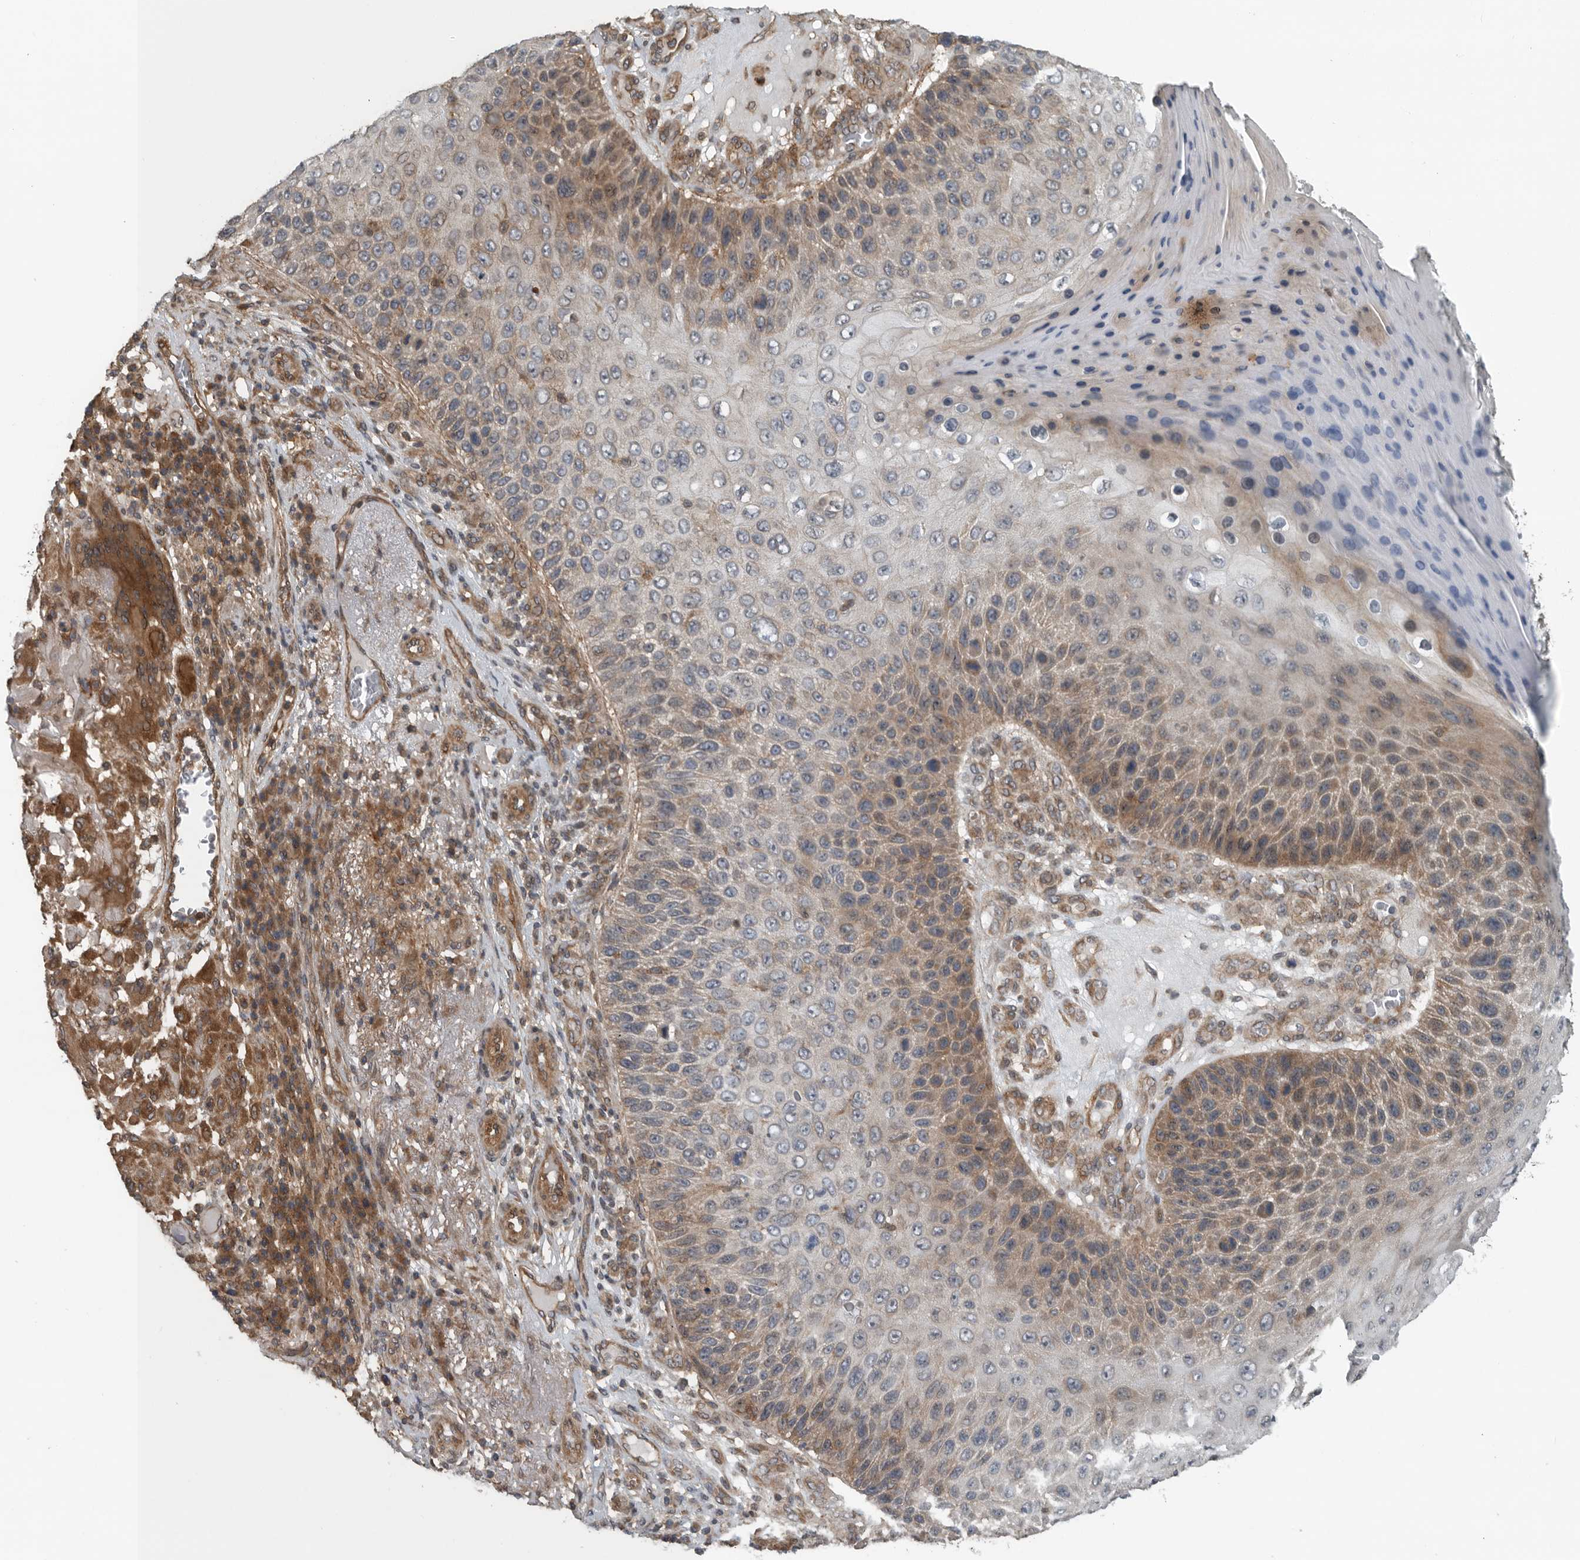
{"staining": {"intensity": "moderate", "quantity": "25%-75%", "location": "cytoplasmic/membranous"}, "tissue": "skin cancer", "cell_type": "Tumor cells", "image_type": "cancer", "snomed": [{"axis": "morphology", "description": "Squamous cell carcinoma, NOS"}, {"axis": "topography", "description": "Skin"}], "caption": "This is an image of IHC staining of squamous cell carcinoma (skin), which shows moderate staining in the cytoplasmic/membranous of tumor cells.", "gene": "AMFR", "patient": {"sex": "female", "age": 88}}